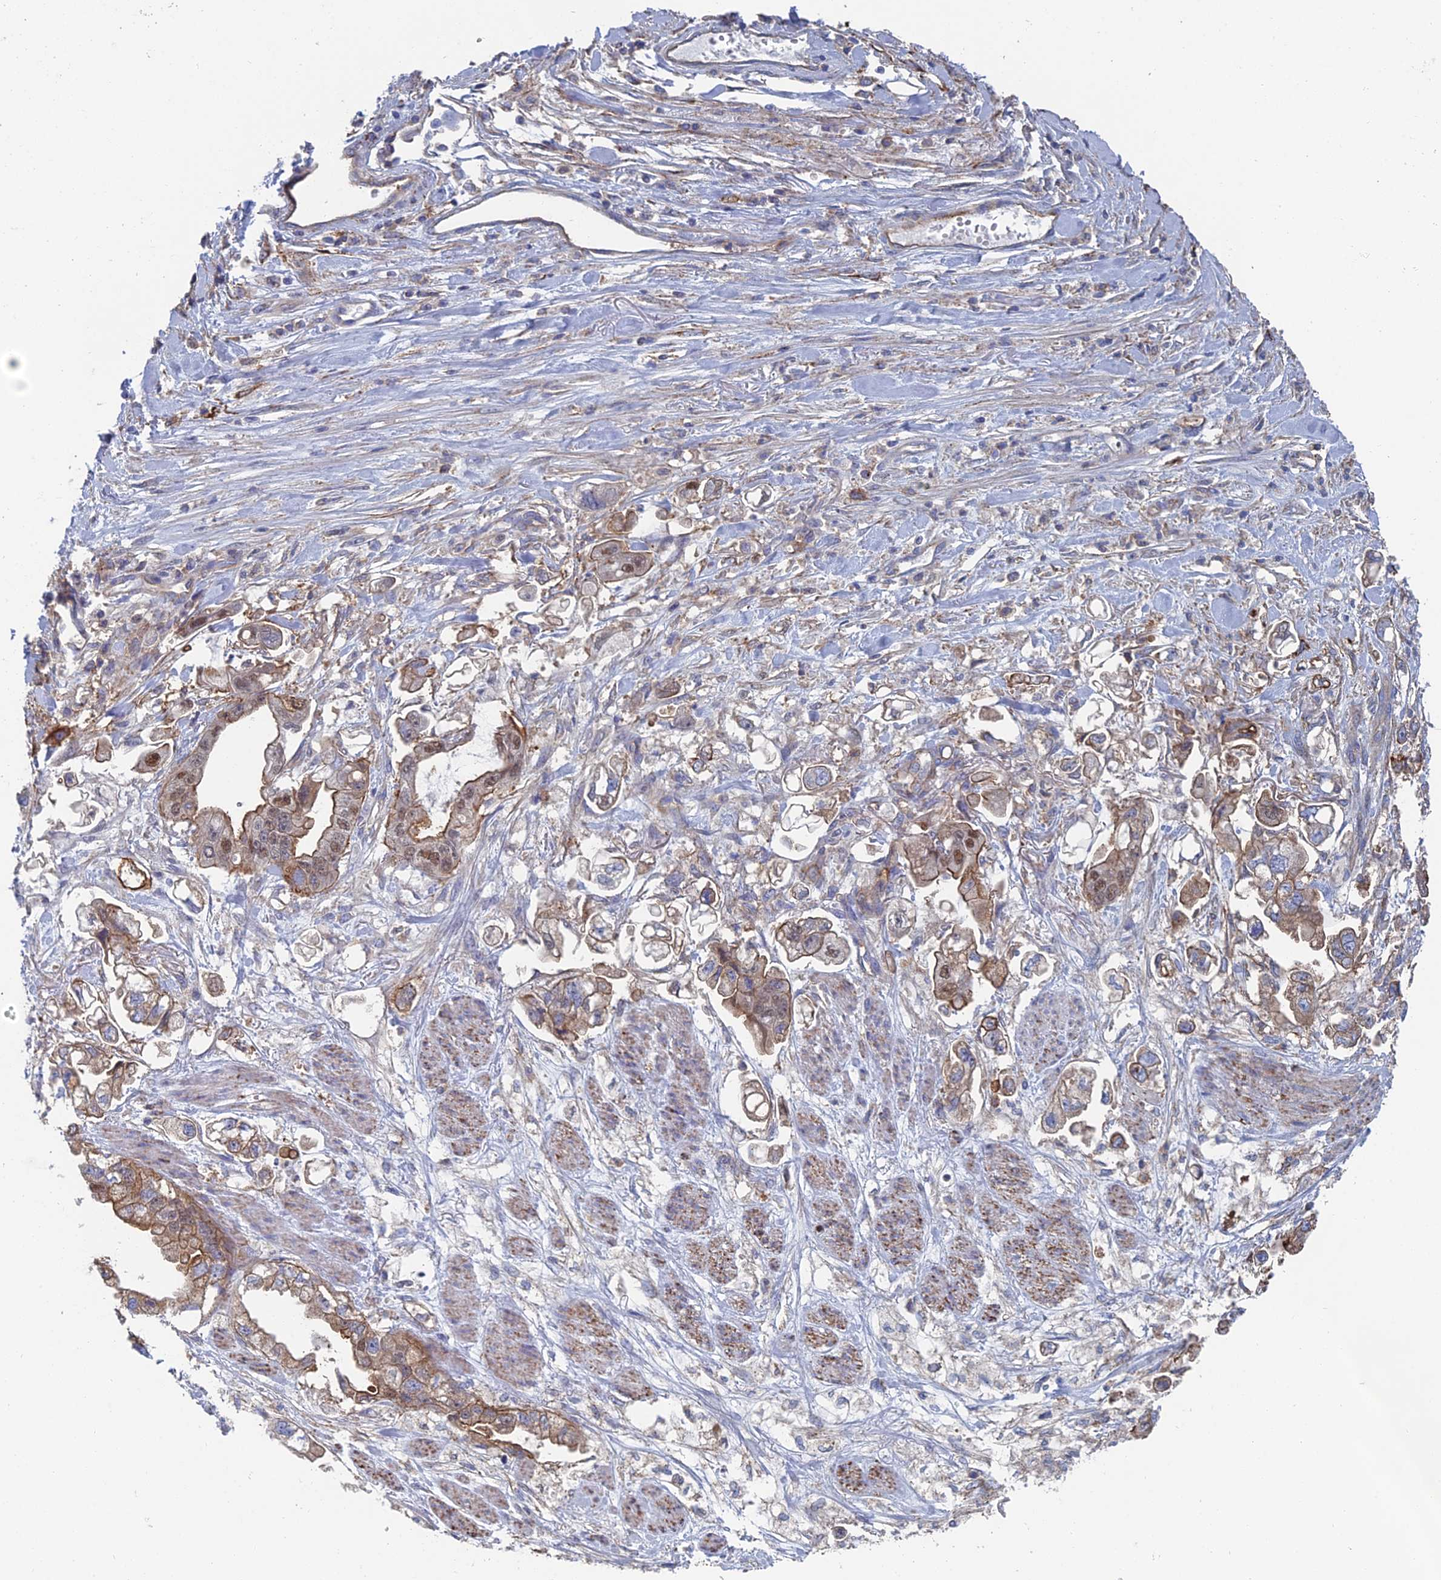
{"staining": {"intensity": "moderate", "quantity": ">75%", "location": "cytoplasmic/membranous"}, "tissue": "stomach cancer", "cell_type": "Tumor cells", "image_type": "cancer", "snomed": [{"axis": "morphology", "description": "Adenocarcinoma, NOS"}, {"axis": "topography", "description": "Stomach"}], "caption": "Stomach cancer was stained to show a protein in brown. There is medium levels of moderate cytoplasmic/membranous staining in approximately >75% of tumor cells.", "gene": "SNX11", "patient": {"sex": "male", "age": 62}}